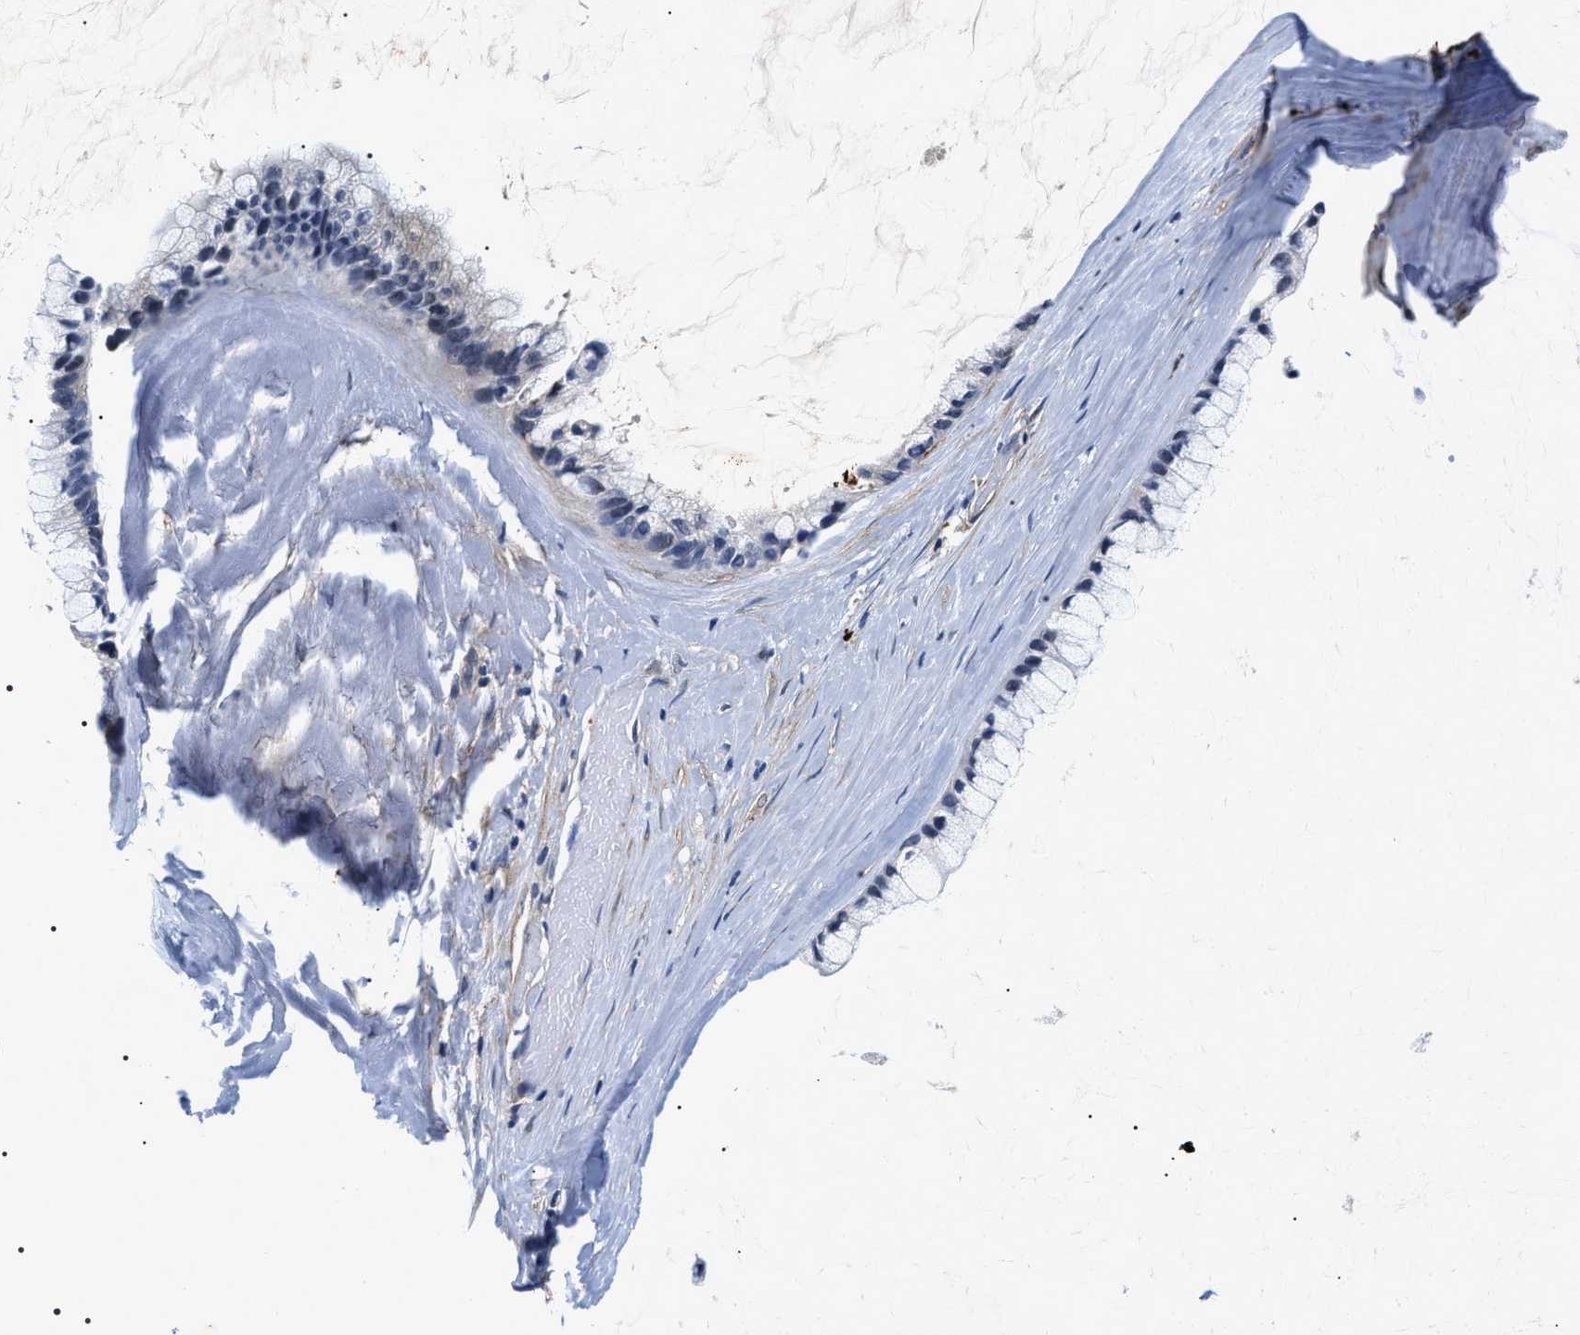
{"staining": {"intensity": "negative", "quantity": "none", "location": "none"}, "tissue": "ovarian cancer", "cell_type": "Tumor cells", "image_type": "cancer", "snomed": [{"axis": "morphology", "description": "Cystadenocarcinoma, mucinous, NOS"}, {"axis": "topography", "description": "Ovary"}], "caption": "Immunohistochemical staining of ovarian cancer shows no significant positivity in tumor cells.", "gene": "BAG2", "patient": {"sex": "female", "age": 39}}